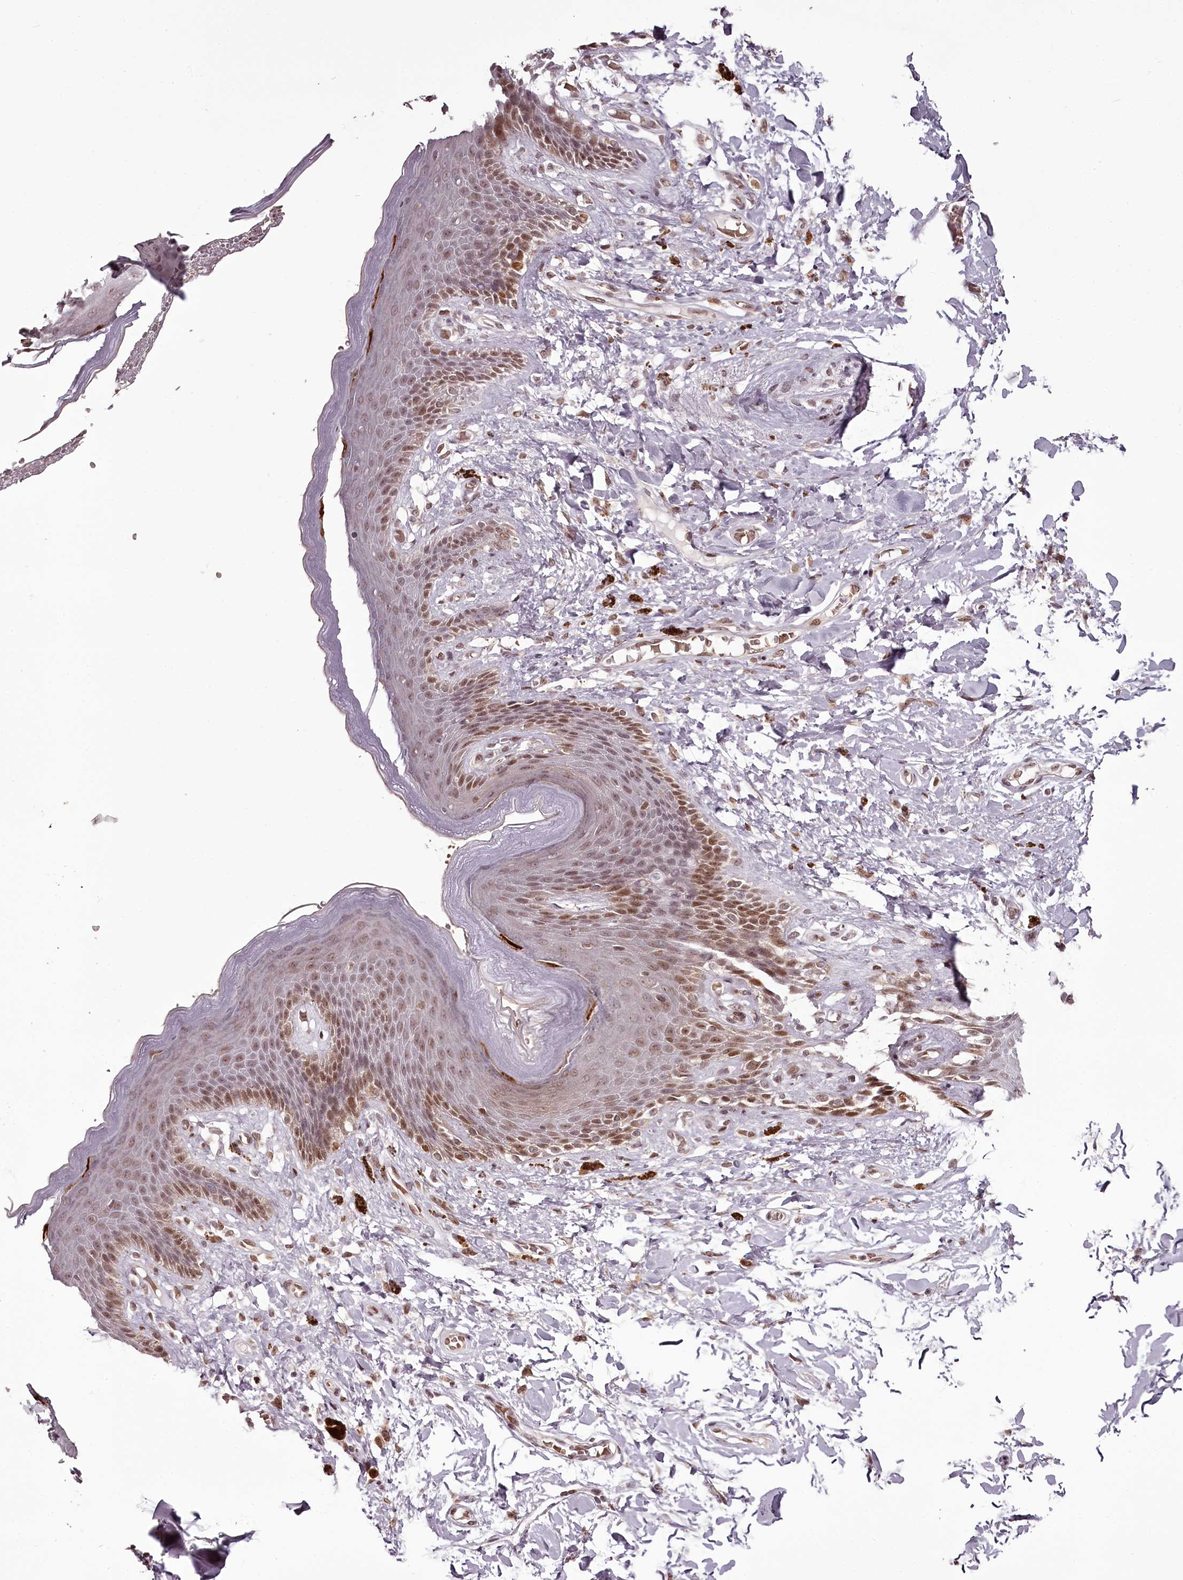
{"staining": {"intensity": "moderate", "quantity": ">75%", "location": "nuclear"}, "tissue": "skin", "cell_type": "Epidermal cells", "image_type": "normal", "snomed": [{"axis": "morphology", "description": "Normal tissue, NOS"}, {"axis": "topography", "description": "Anal"}], "caption": "Moderate nuclear protein staining is present in approximately >75% of epidermal cells in skin. (DAB = brown stain, brightfield microscopy at high magnification).", "gene": "THYN1", "patient": {"sex": "female", "age": 78}}